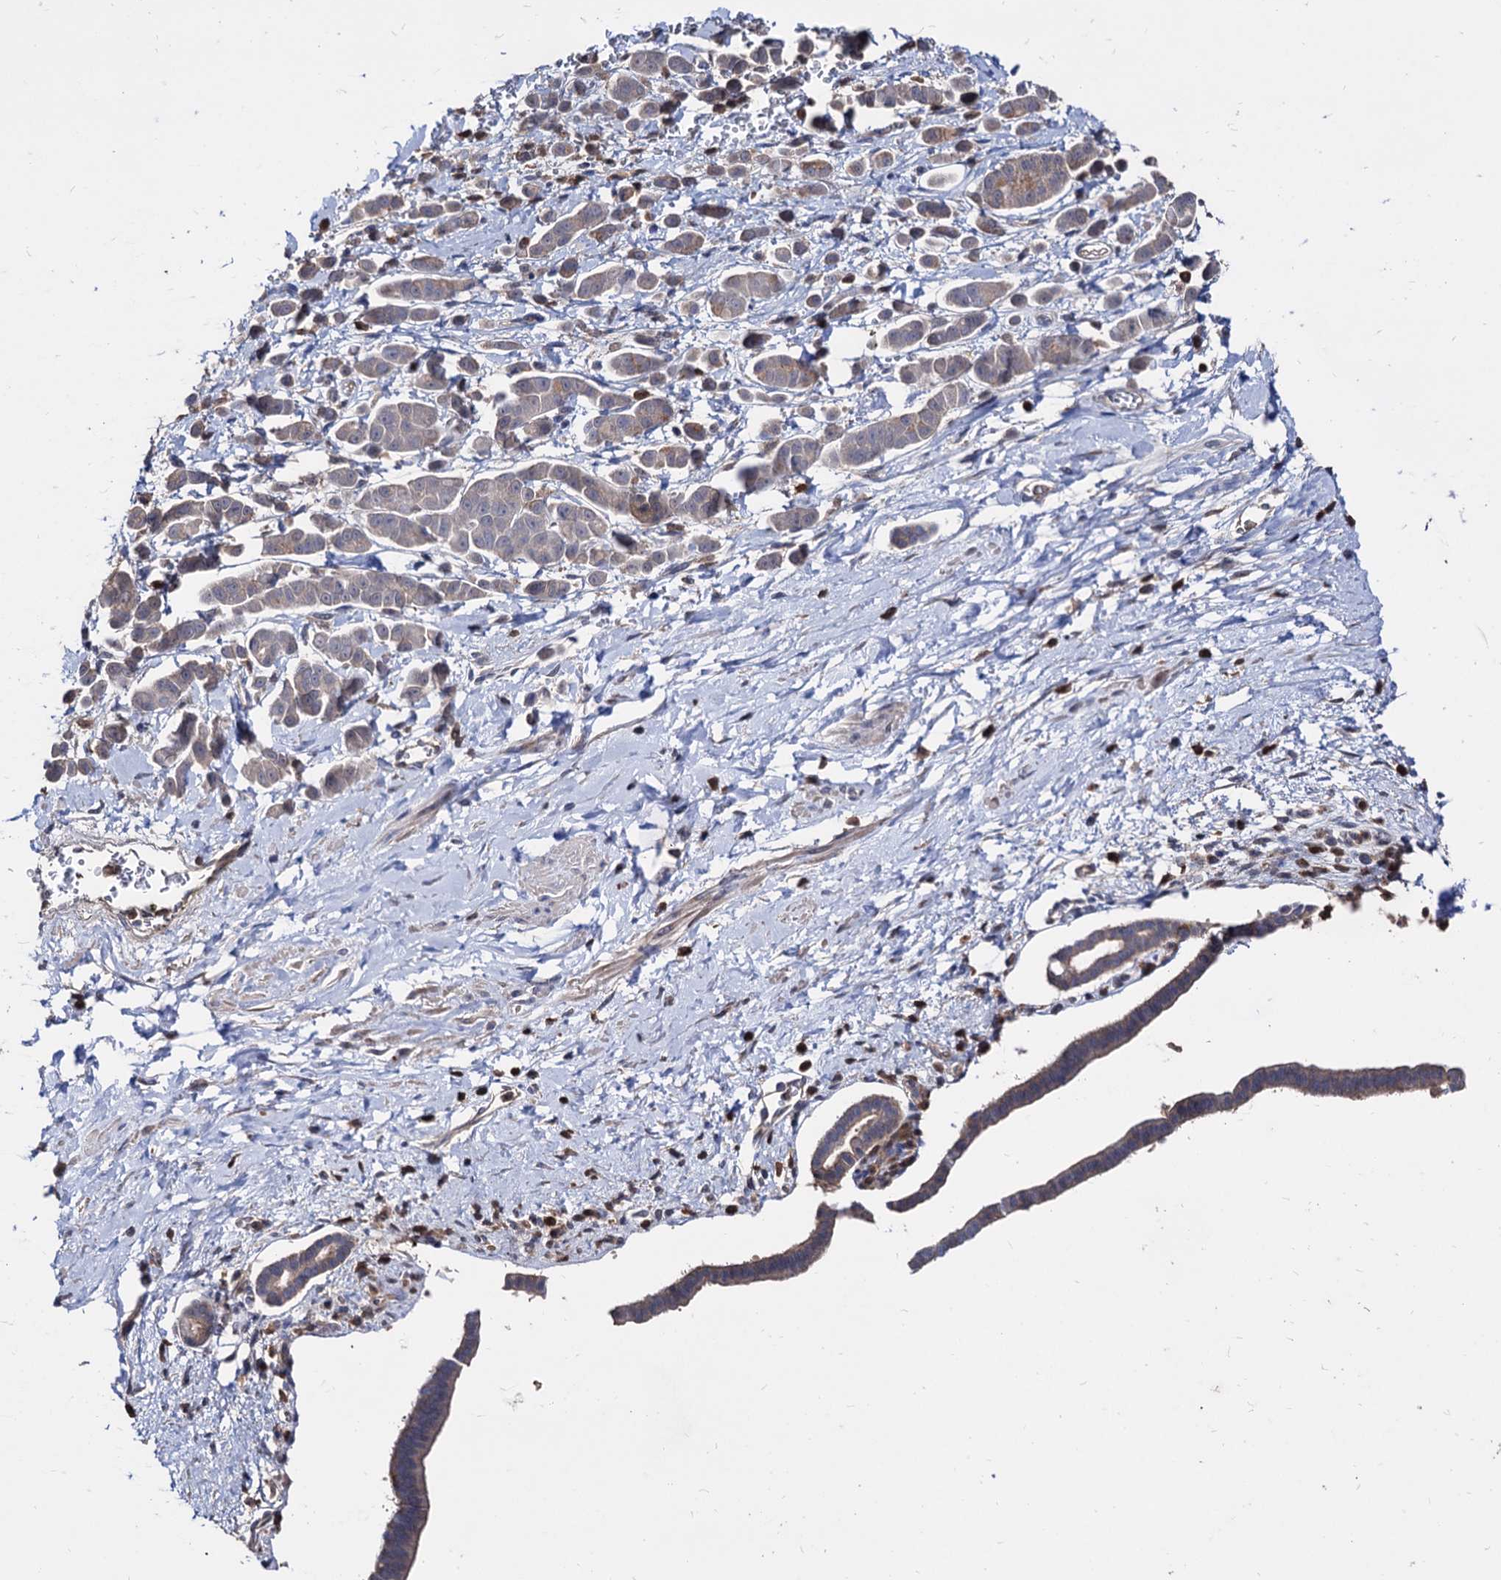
{"staining": {"intensity": "weak", "quantity": "25%-75%", "location": "cytoplasmic/membranous"}, "tissue": "pancreatic cancer", "cell_type": "Tumor cells", "image_type": "cancer", "snomed": [{"axis": "morphology", "description": "Normal tissue, NOS"}, {"axis": "morphology", "description": "Adenocarcinoma, NOS"}, {"axis": "topography", "description": "Pancreas"}], "caption": "IHC staining of pancreatic cancer (adenocarcinoma), which demonstrates low levels of weak cytoplasmic/membranous staining in approximately 25%-75% of tumor cells indicating weak cytoplasmic/membranous protein expression. The staining was performed using DAB (brown) for protein detection and nuclei were counterstained in hematoxylin (blue).", "gene": "CPPED1", "patient": {"sex": "female", "age": 64}}